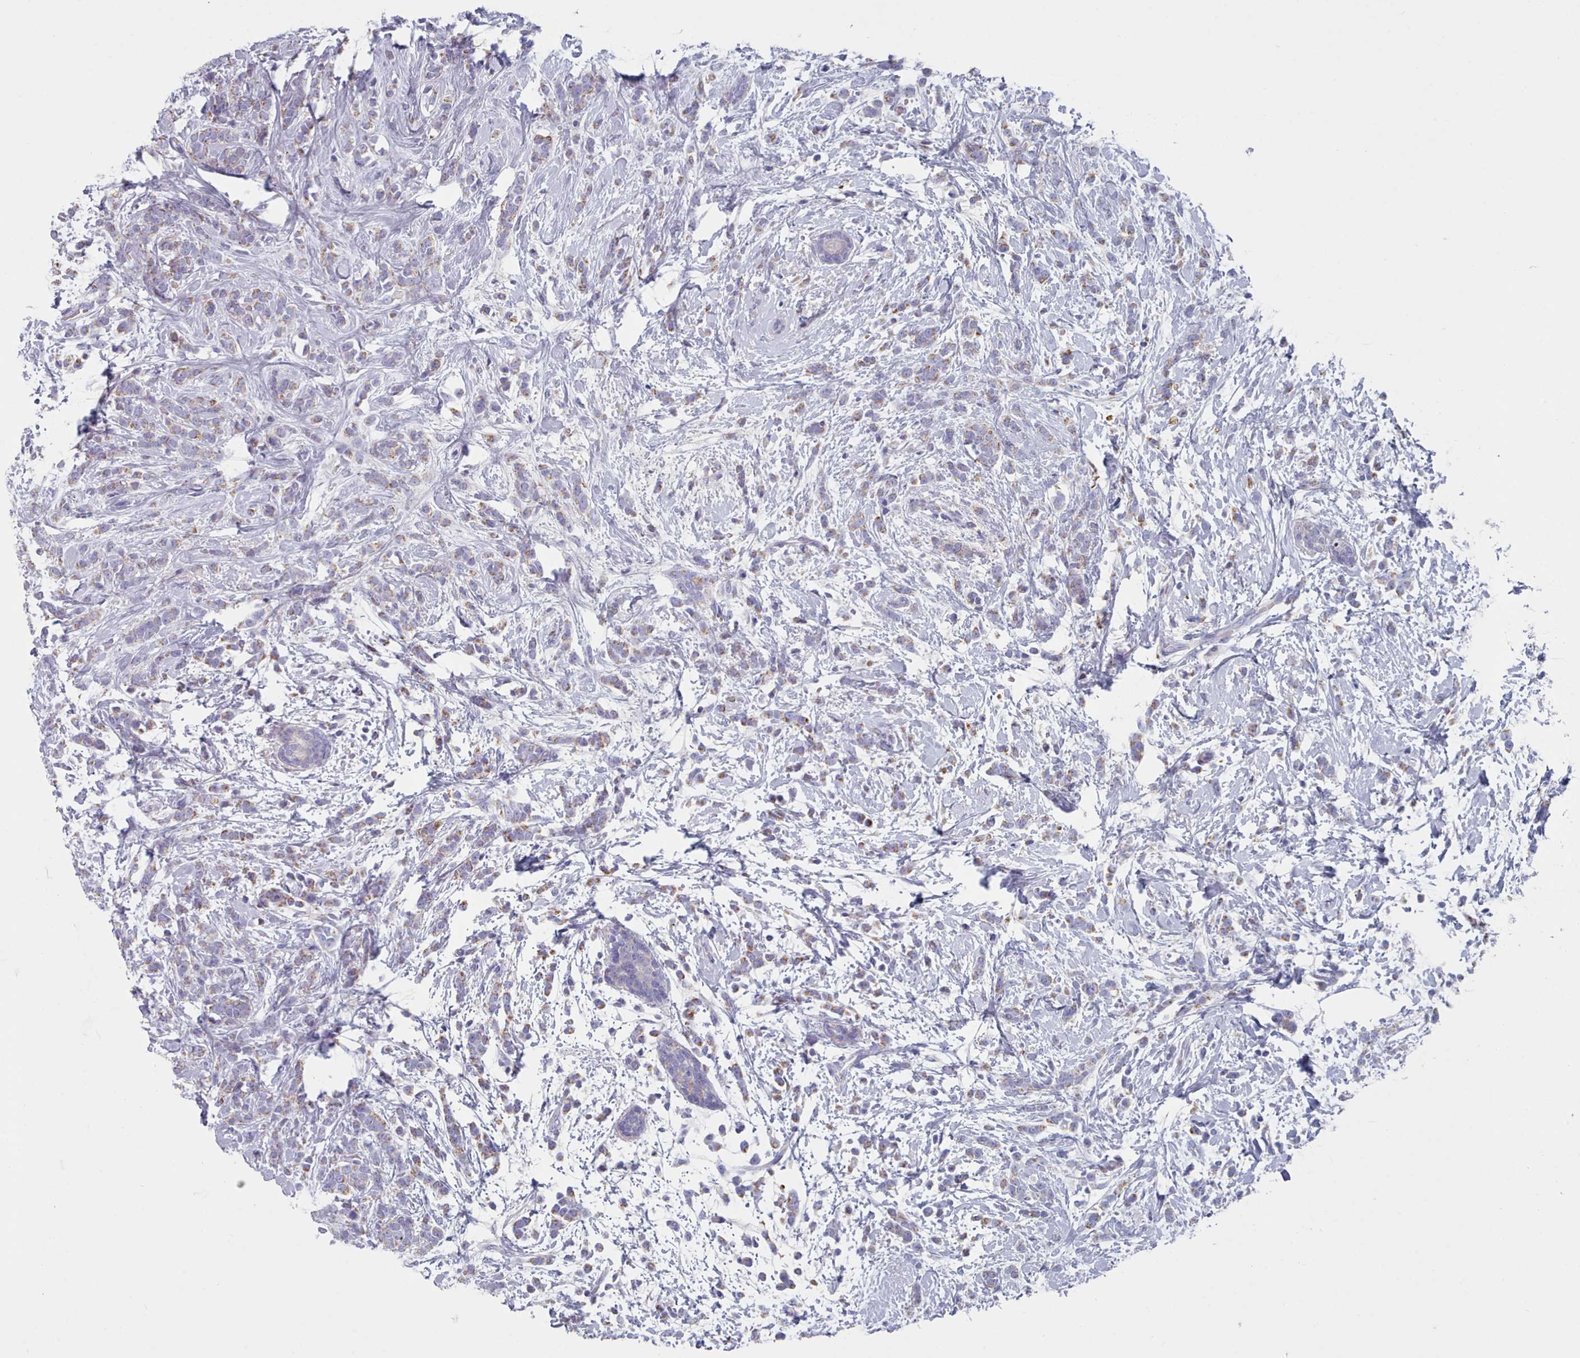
{"staining": {"intensity": "weak", "quantity": "25%-75%", "location": "cytoplasmic/membranous"}, "tissue": "breast cancer", "cell_type": "Tumor cells", "image_type": "cancer", "snomed": [{"axis": "morphology", "description": "Lobular carcinoma"}, {"axis": "topography", "description": "Breast"}], "caption": "Breast cancer (lobular carcinoma) stained with immunohistochemistry displays weak cytoplasmic/membranous positivity in approximately 25%-75% of tumor cells.", "gene": "HAO1", "patient": {"sex": "female", "age": 58}}